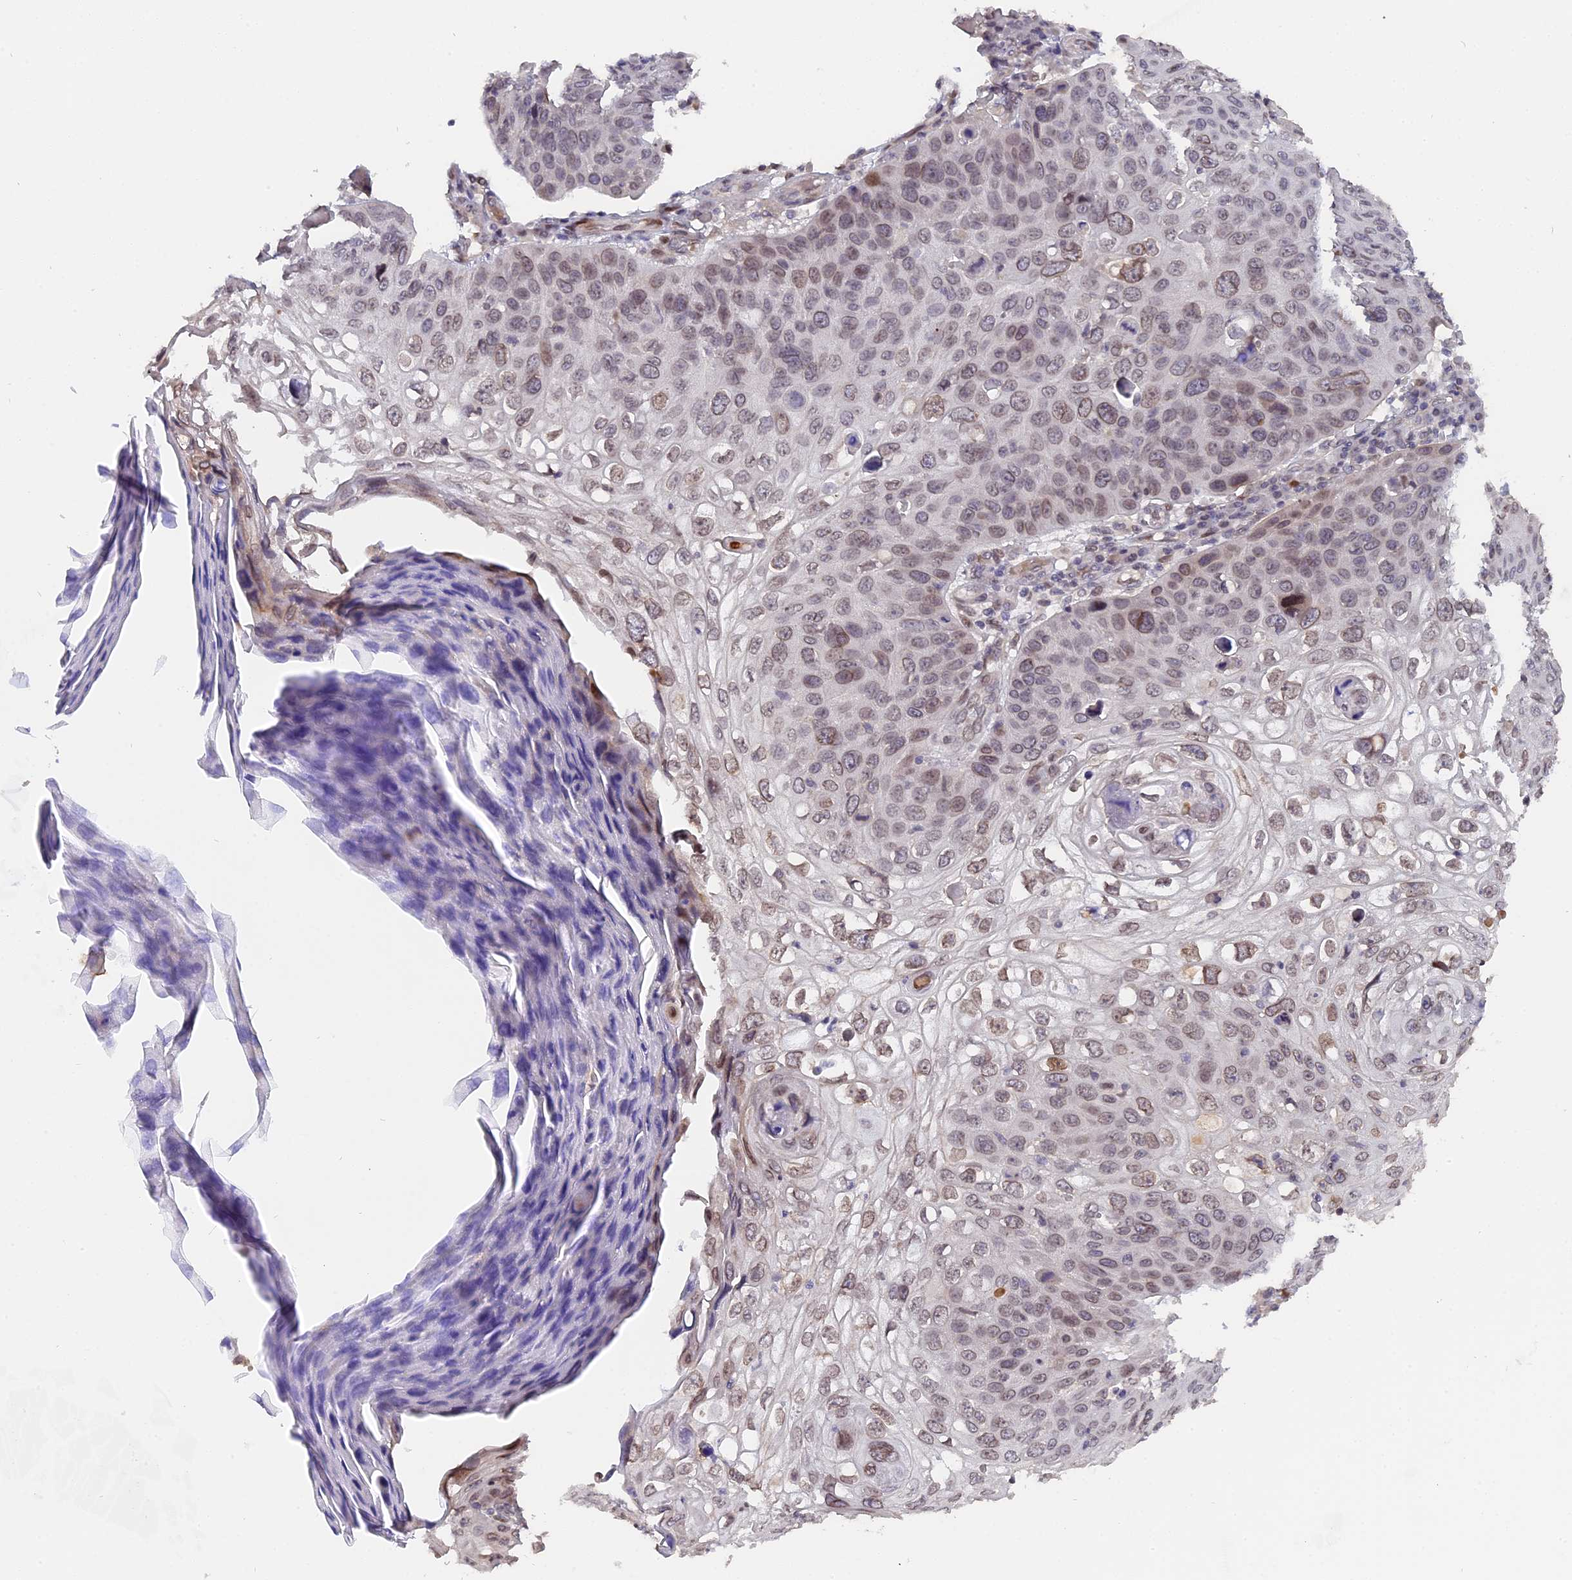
{"staining": {"intensity": "moderate", "quantity": "<25%", "location": "nuclear"}, "tissue": "skin cancer", "cell_type": "Tumor cells", "image_type": "cancer", "snomed": [{"axis": "morphology", "description": "Squamous cell carcinoma, NOS"}, {"axis": "topography", "description": "Skin"}], "caption": "There is low levels of moderate nuclear expression in tumor cells of skin cancer, as demonstrated by immunohistochemical staining (brown color).", "gene": "PYGO1", "patient": {"sex": "female", "age": 90}}